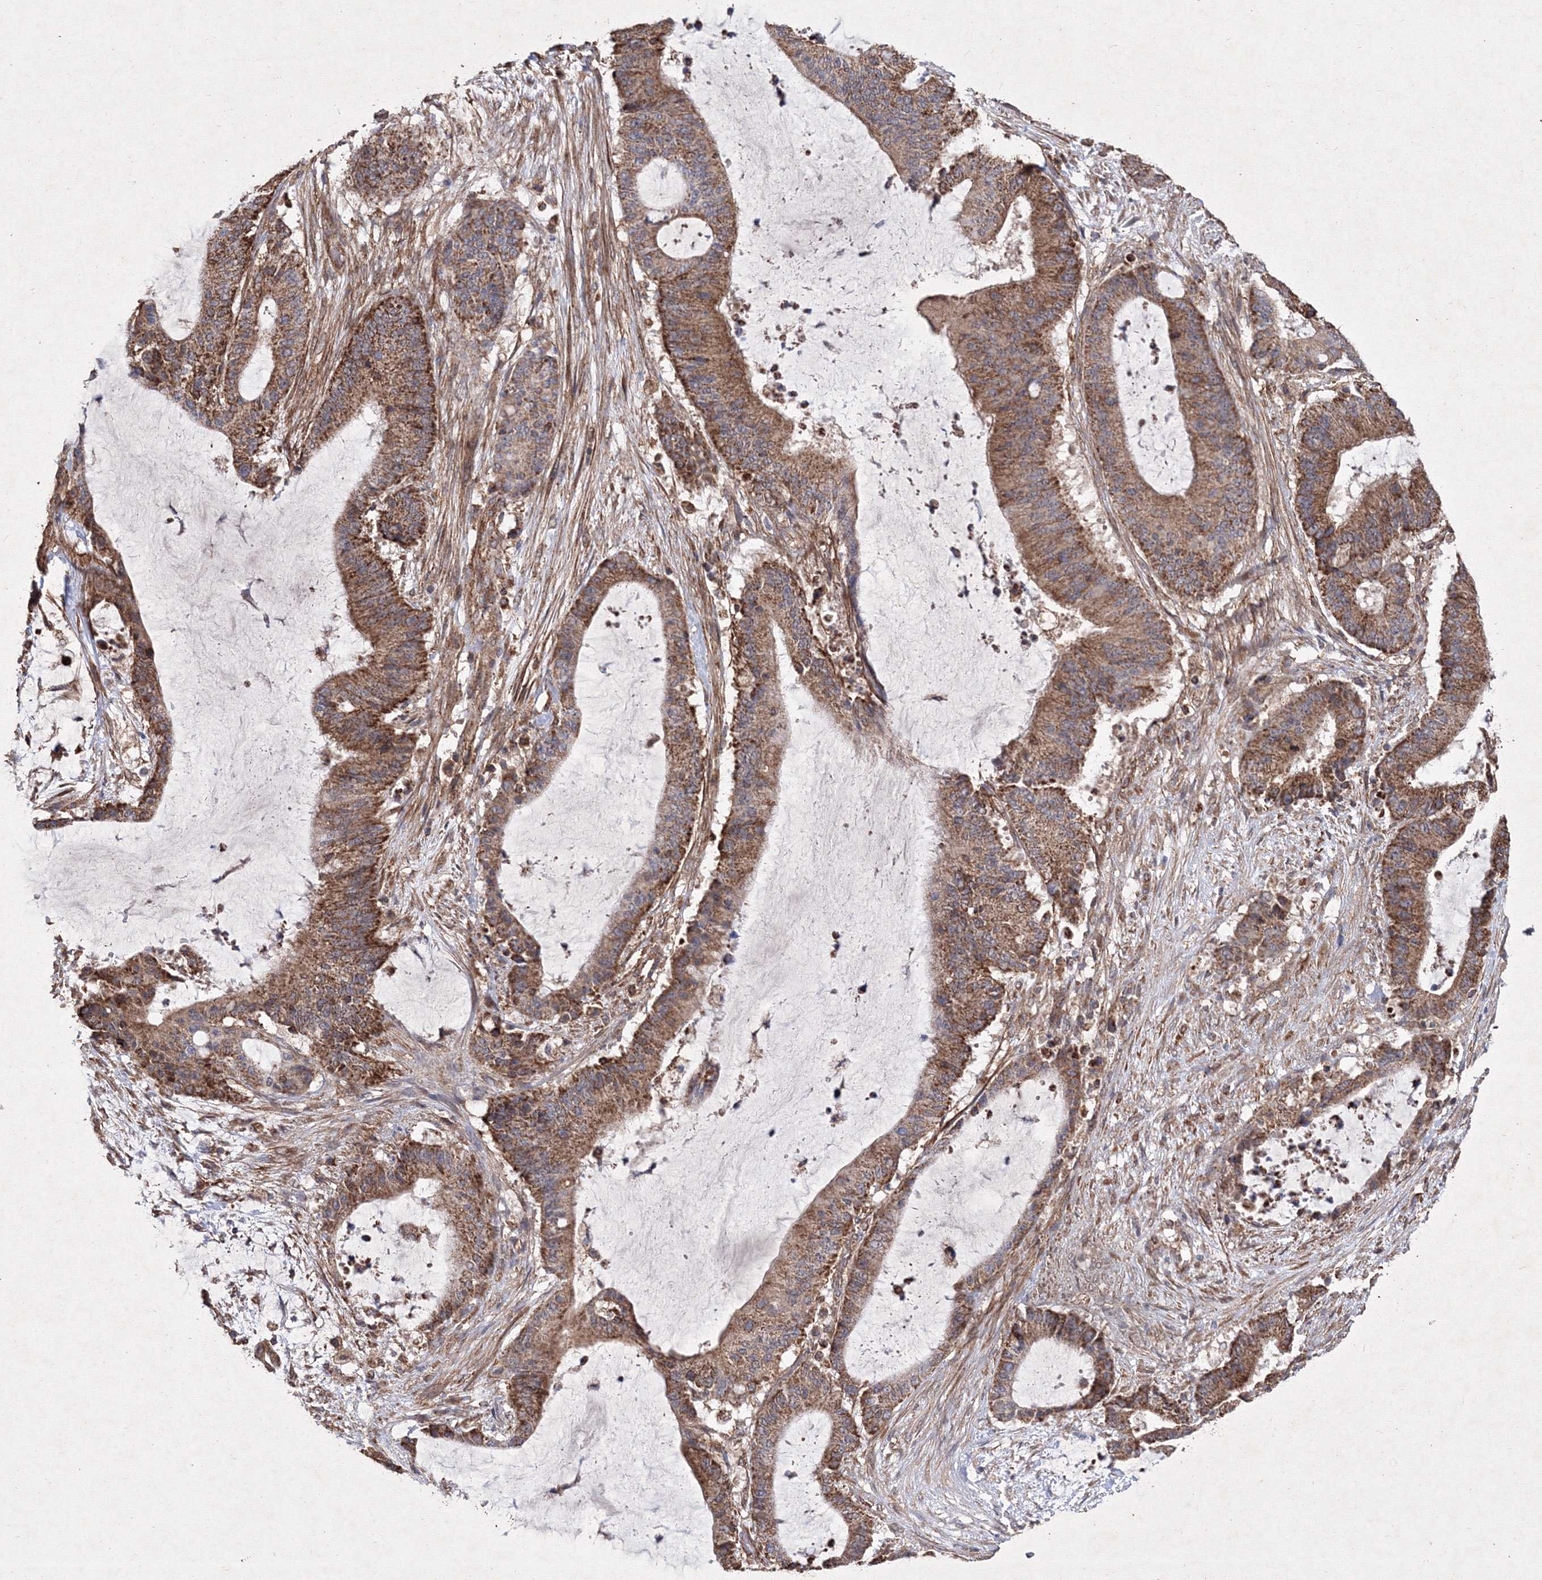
{"staining": {"intensity": "moderate", "quantity": ">75%", "location": "cytoplasmic/membranous"}, "tissue": "liver cancer", "cell_type": "Tumor cells", "image_type": "cancer", "snomed": [{"axis": "morphology", "description": "Normal tissue, NOS"}, {"axis": "morphology", "description": "Cholangiocarcinoma"}, {"axis": "topography", "description": "Liver"}, {"axis": "topography", "description": "Peripheral nerve tissue"}], "caption": "Moderate cytoplasmic/membranous expression is present in about >75% of tumor cells in liver cholangiocarcinoma.", "gene": "TMEM139", "patient": {"sex": "female", "age": 73}}